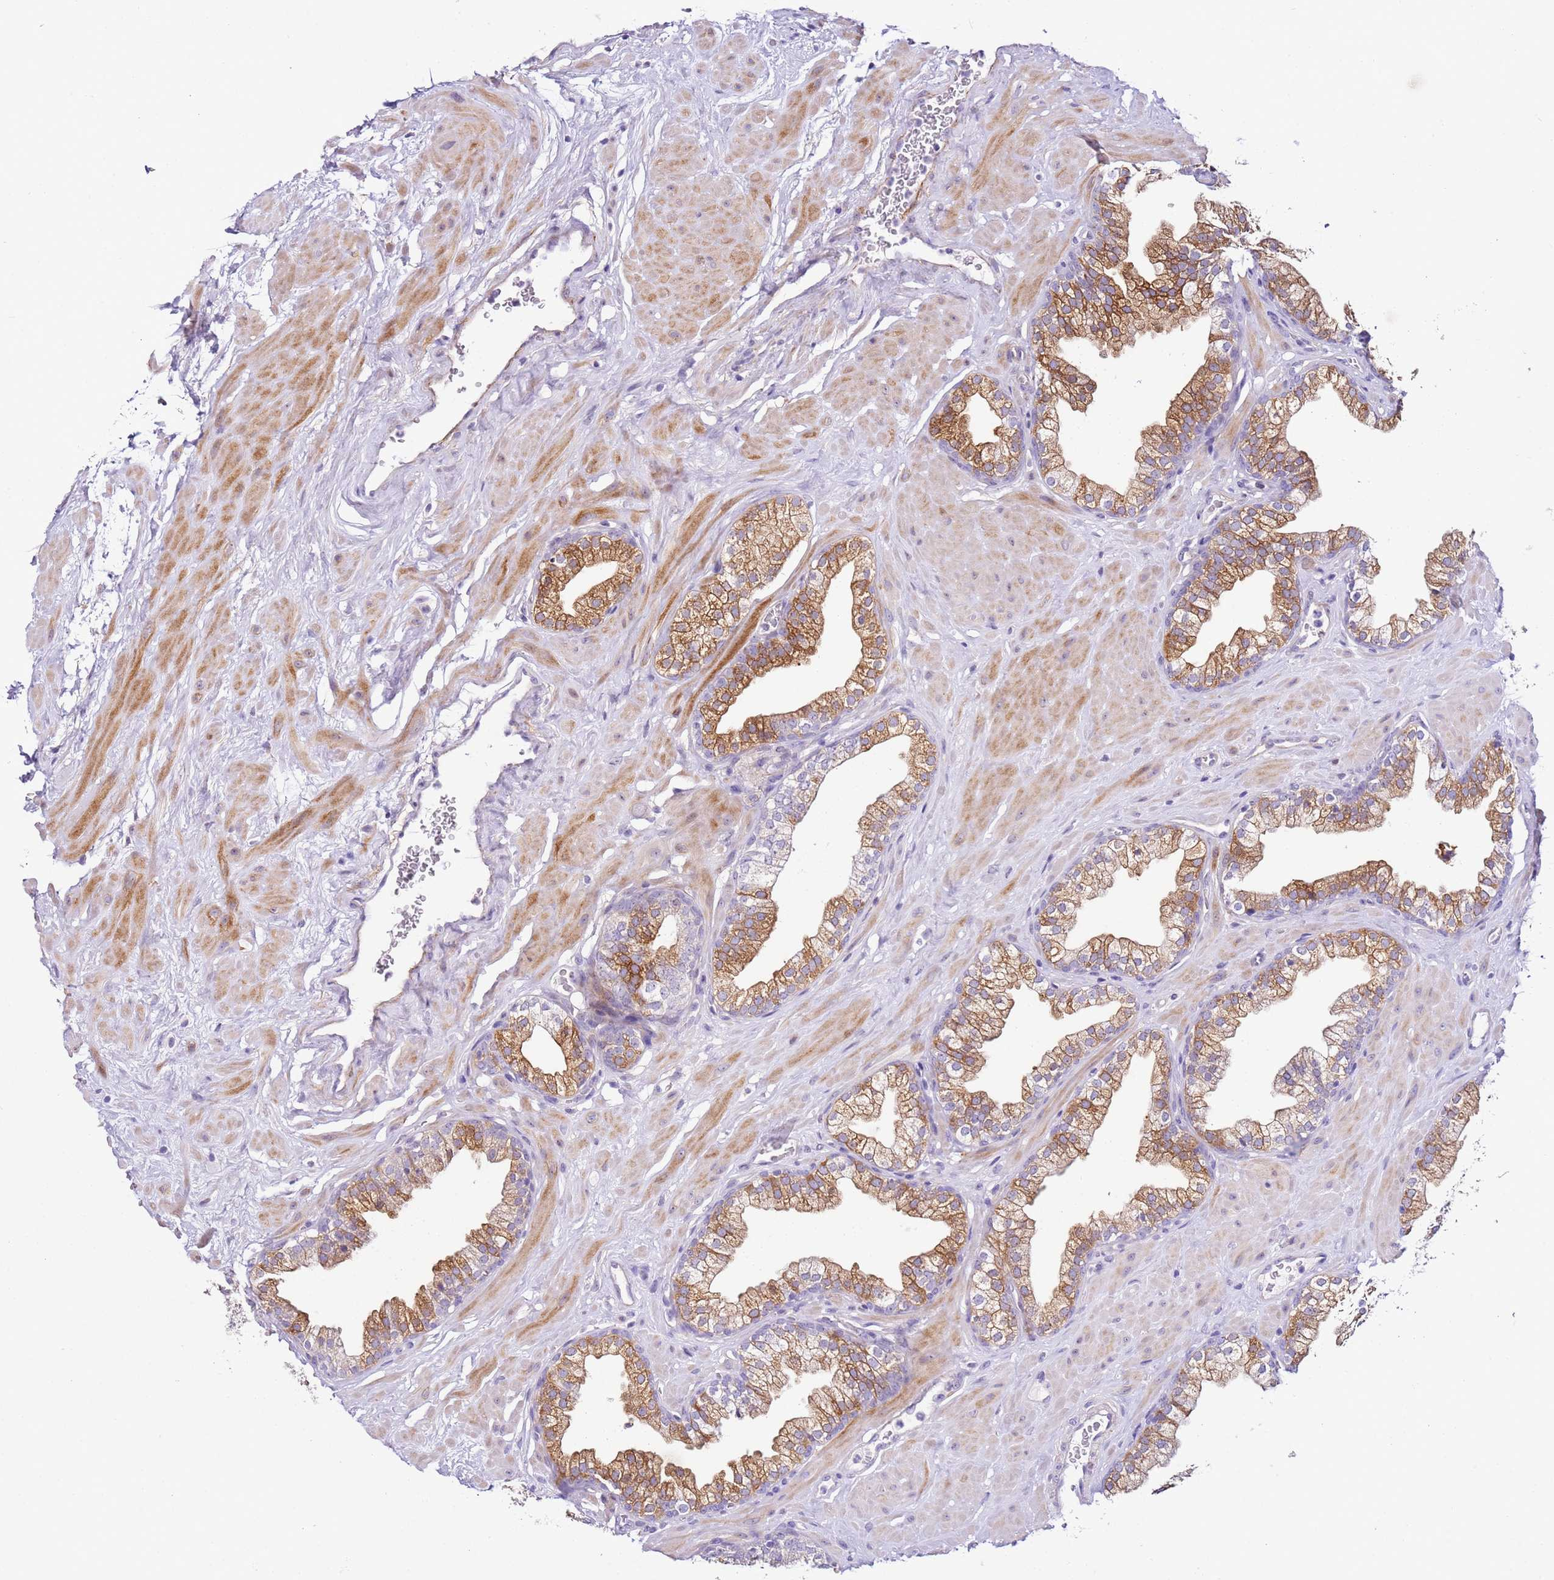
{"staining": {"intensity": "moderate", "quantity": "25%-75%", "location": "cytoplasmic/membranous"}, "tissue": "prostate", "cell_type": "Glandular cells", "image_type": "normal", "snomed": [{"axis": "morphology", "description": "Normal tissue, NOS"}, {"axis": "morphology", "description": "Urothelial carcinoma, Low grade"}, {"axis": "topography", "description": "Urinary bladder"}, {"axis": "topography", "description": "Prostate"}], "caption": "Immunohistochemical staining of unremarkable prostate exhibits moderate cytoplasmic/membranous protein expression in about 25%-75% of glandular cells. Immunohistochemistry (ihc) stains the protein of interest in brown and the nuclei are stained blue.", "gene": "HGD", "patient": {"sex": "male", "age": 60}}